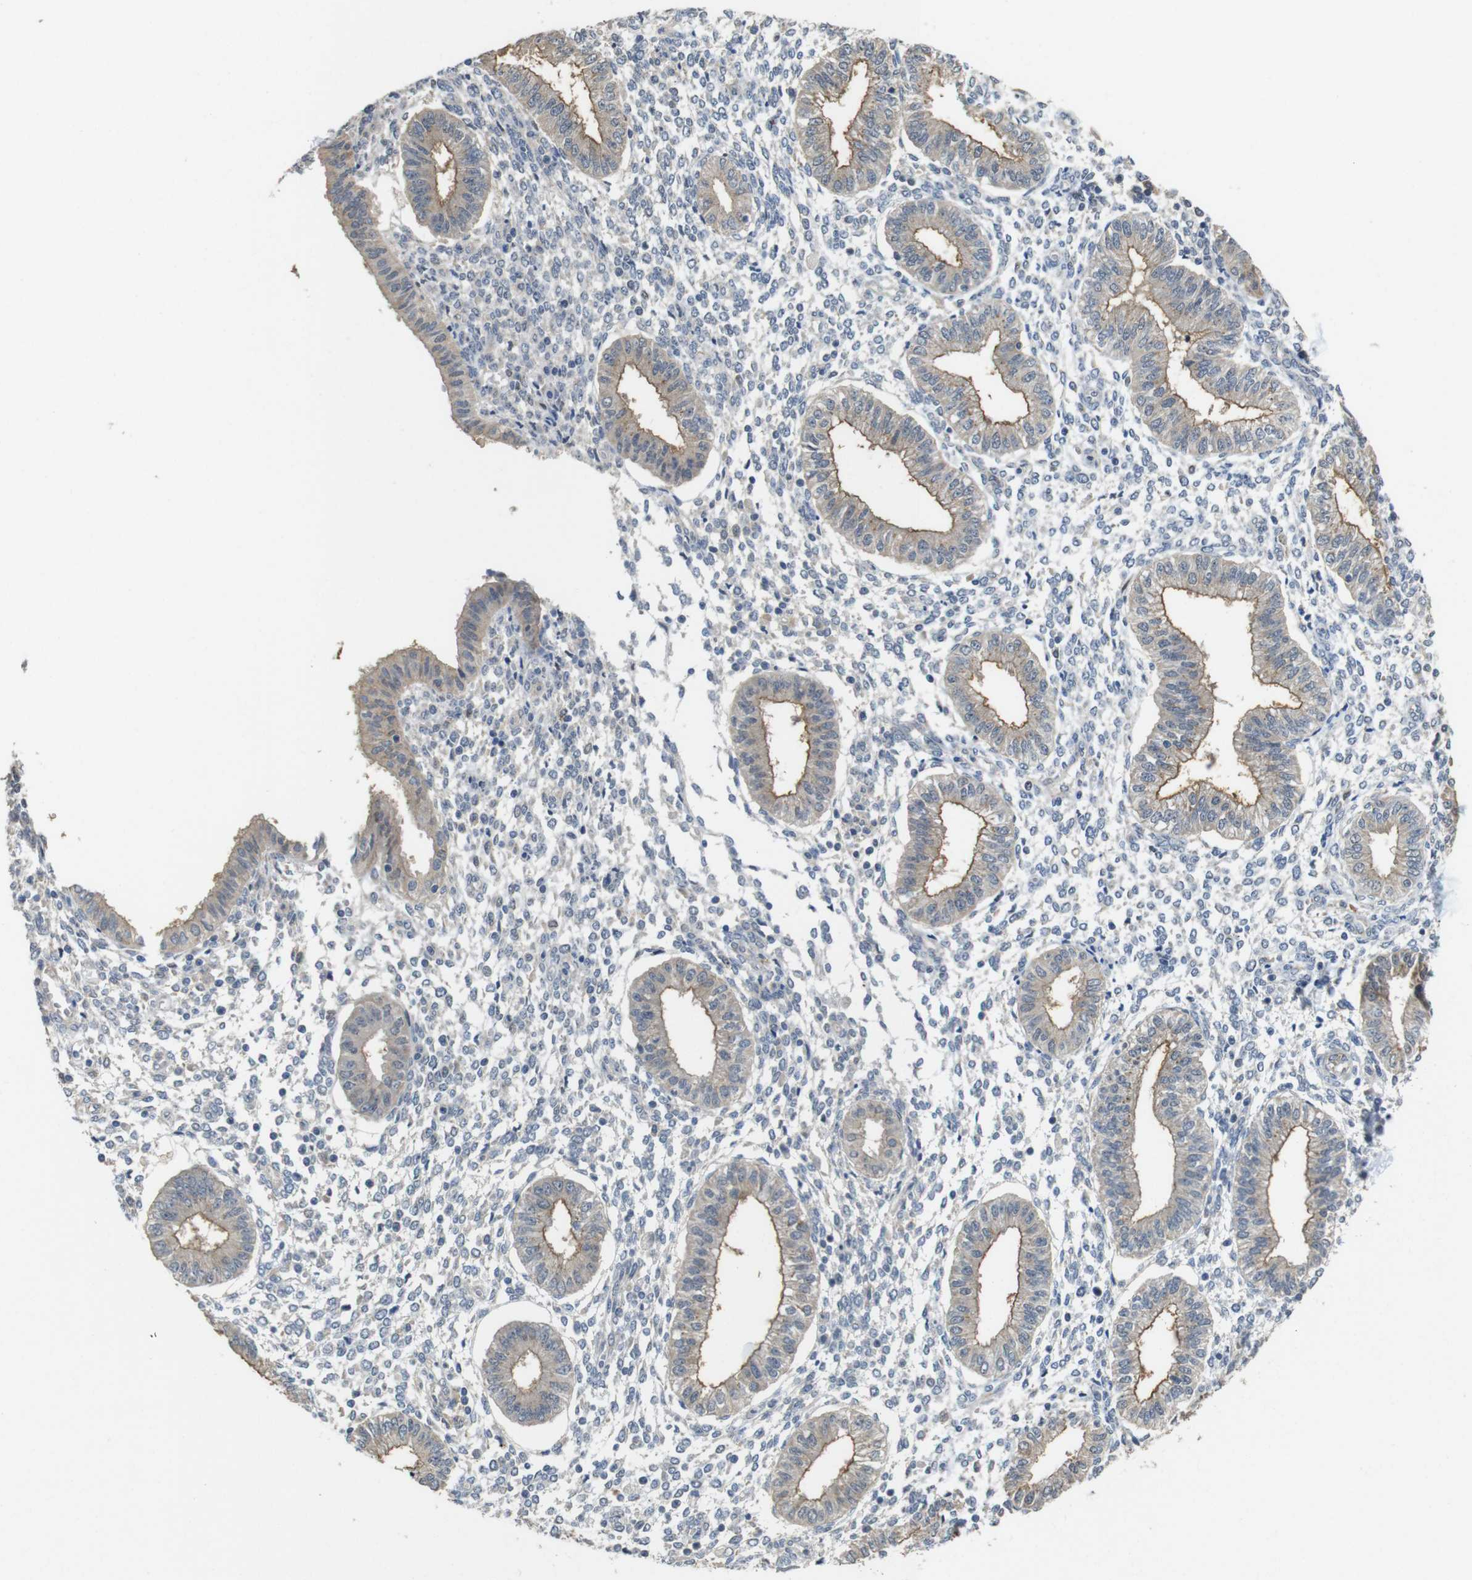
{"staining": {"intensity": "moderate", "quantity": "<25%", "location": "cytoplasmic/membranous"}, "tissue": "endometrium", "cell_type": "Cells in endometrial stroma", "image_type": "normal", "snomed": [{"axis": "morphology", "description": "Normal tissue, NOS"}, {"axis": "topography", "description": "Endometrium"}], "caption": "Immunohistochemistry (IHC) (DAB (3,3'-diaminobenzidine)) staining of benign endometrium exhibits moderate cytoplasmic/membranous protein staining in approximately <25% of cells in endometrial stroma.", "gene": "CDC34", "patient": {"sex": "female", "age": 50}}